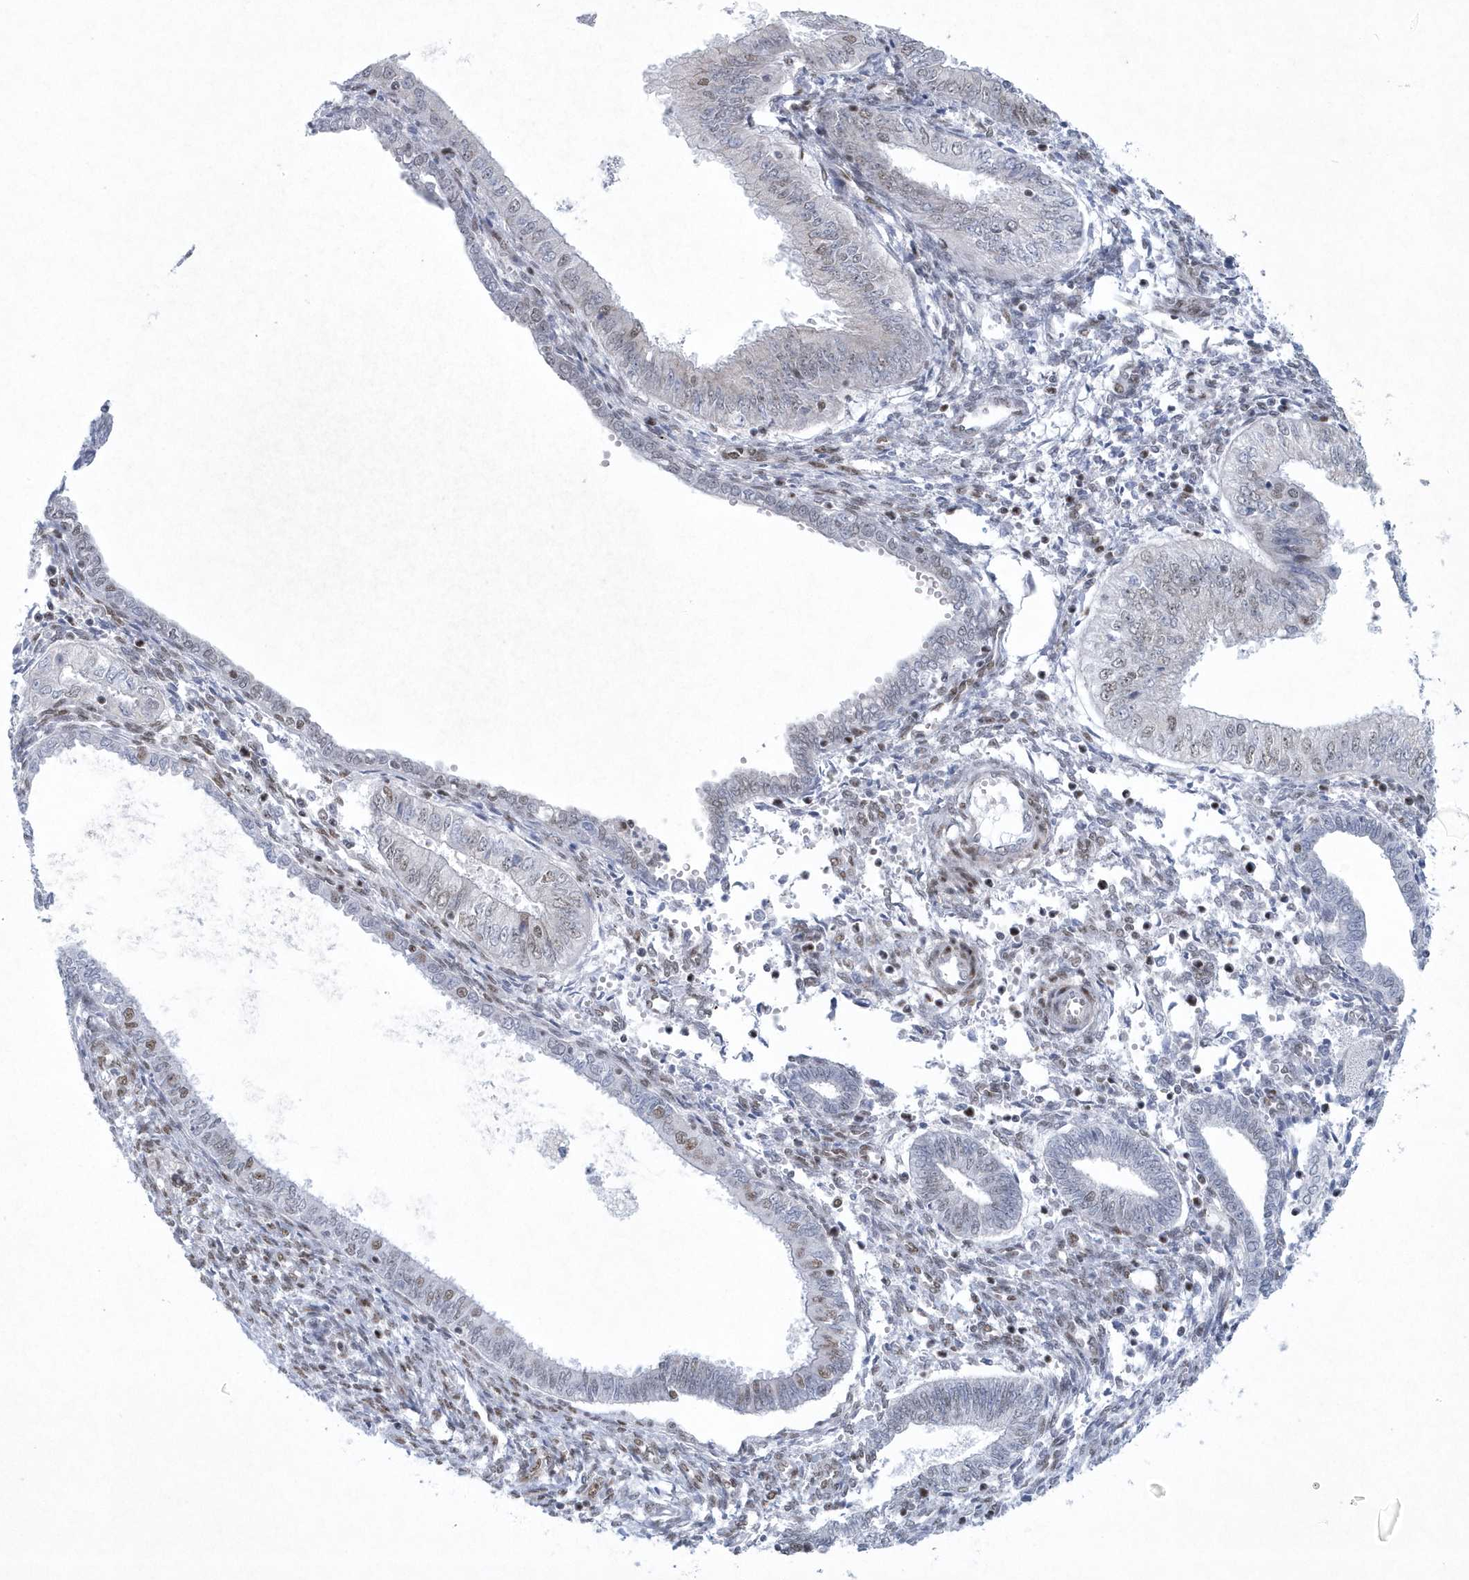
{"staining": {"intensity": "weak", "quantity": "25%-75%", "location": "nuclear"}, "tissue": "endometrial cancer", "cell_type": "Tumor cells", "image_type": "cancer", "snomed": [{"axis": "morphology", "description": "Normal tissue, NOS"}, {"axis": "morphology", "description": "Adenocarcinoma, NOS"}, {"axis": "topography", "description": "Endometrium"}], "caption": "Endometrial cancer (adenocarcinoma) stained for a protein (brown) shows weak nuclear positive positivity in approximately 25%-75% of tumor cells.", "gene": "DCLRE1A", "patient": {"sex": "female", "age": 53}}